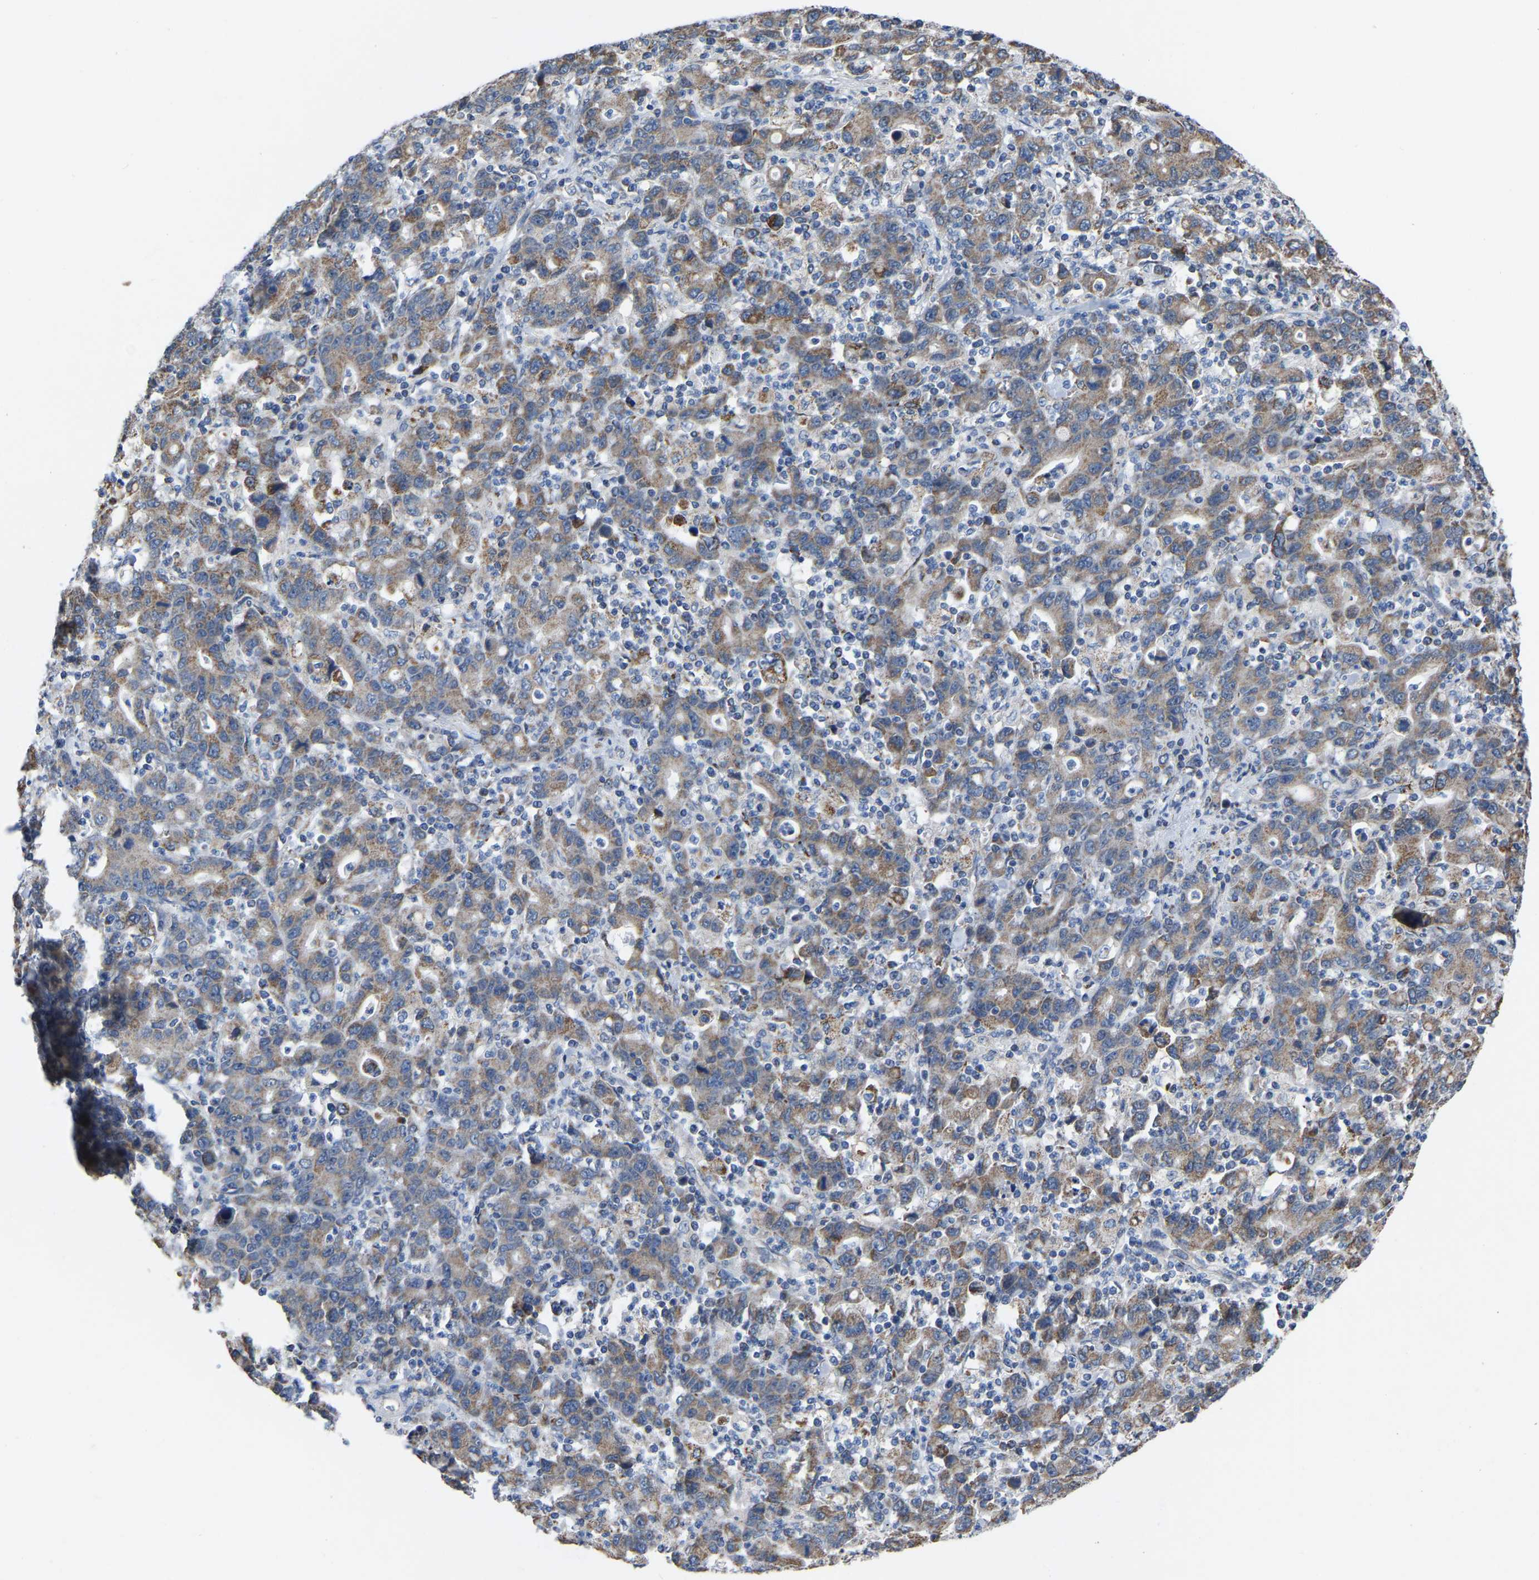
{"staining": {"intensity": "moderate", "quantity": ">75%", "location": "cytoplasmic/membranous"}, "tissue": "stomach cancer", "cell_type": "Tumor cells", "image_type": "cancer", "snomed": [{"axis": "morphology", "description": "Adenocarcinoma, NOS"}, {"axis": "topography", "description": "Stomach, upper"}], "caption": "Stomach cancer tissue exhibits moderate cytoplasmic/membranous staining in approximately >75% of tumor cells, visualized by immunohistochemistry.", "gene": "BCL10", "patient": {"sex": "male", "age": 69}}